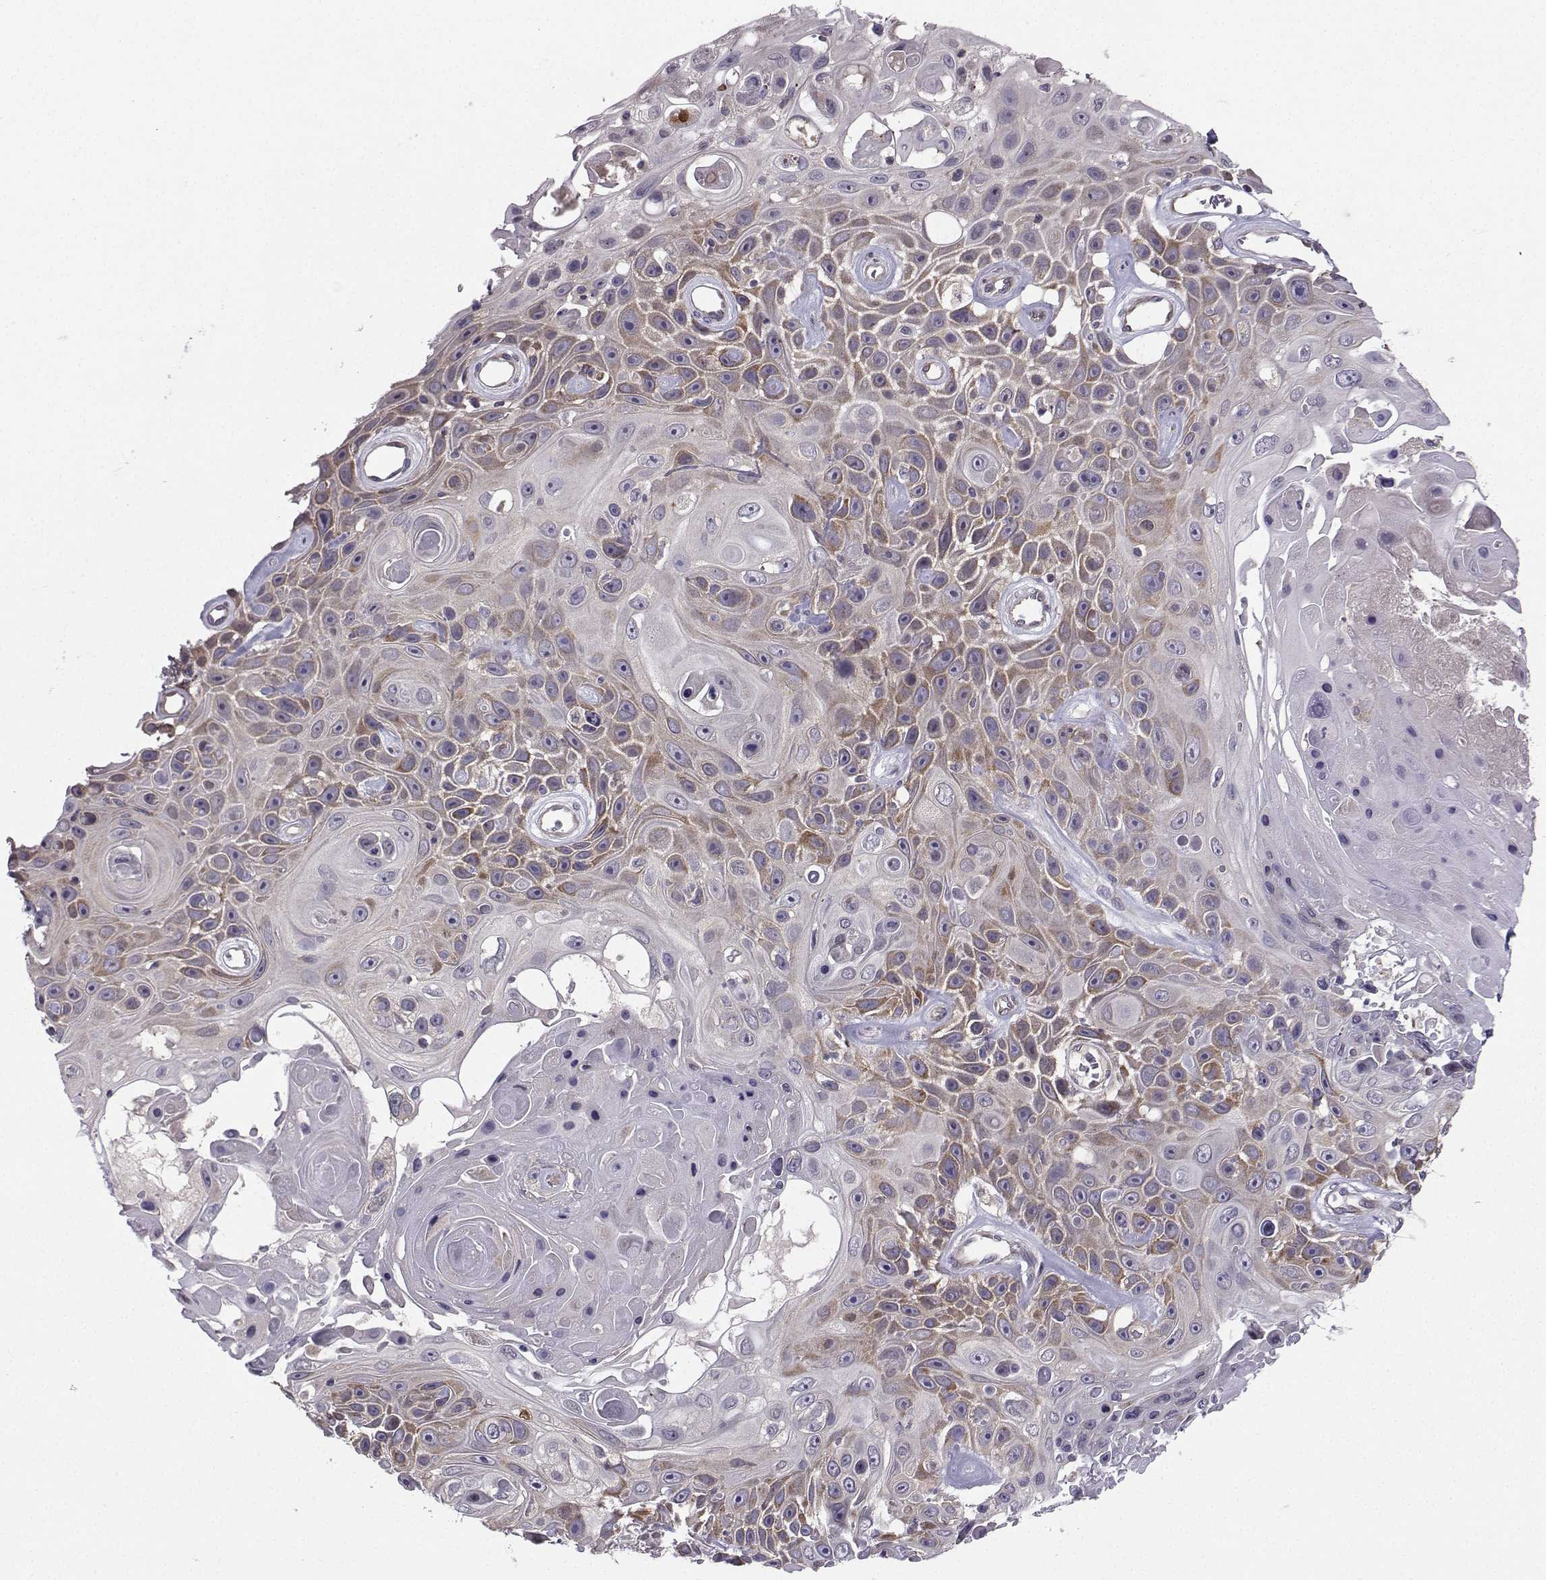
{"staining": {"intensity": "moderate", "quantity": "<25%", "location": "cytoplasmic/membranous"}, "tissue": "skin cancer", "cell_type": "Tumor cells", "image_type": "cancer", "snomed": [{"axis": "morphology", "description": "Squamous cell carcinoma, NOS"}, {"axis": "topography", "description": "Skin"}], "caption": "Moderate cytoplasmic/membranous staining is appreciated in approximately <25% of tumor cells in skin cancer.", "gene": "STXBP5", "patient": {"sex": "male", "age": 82}}